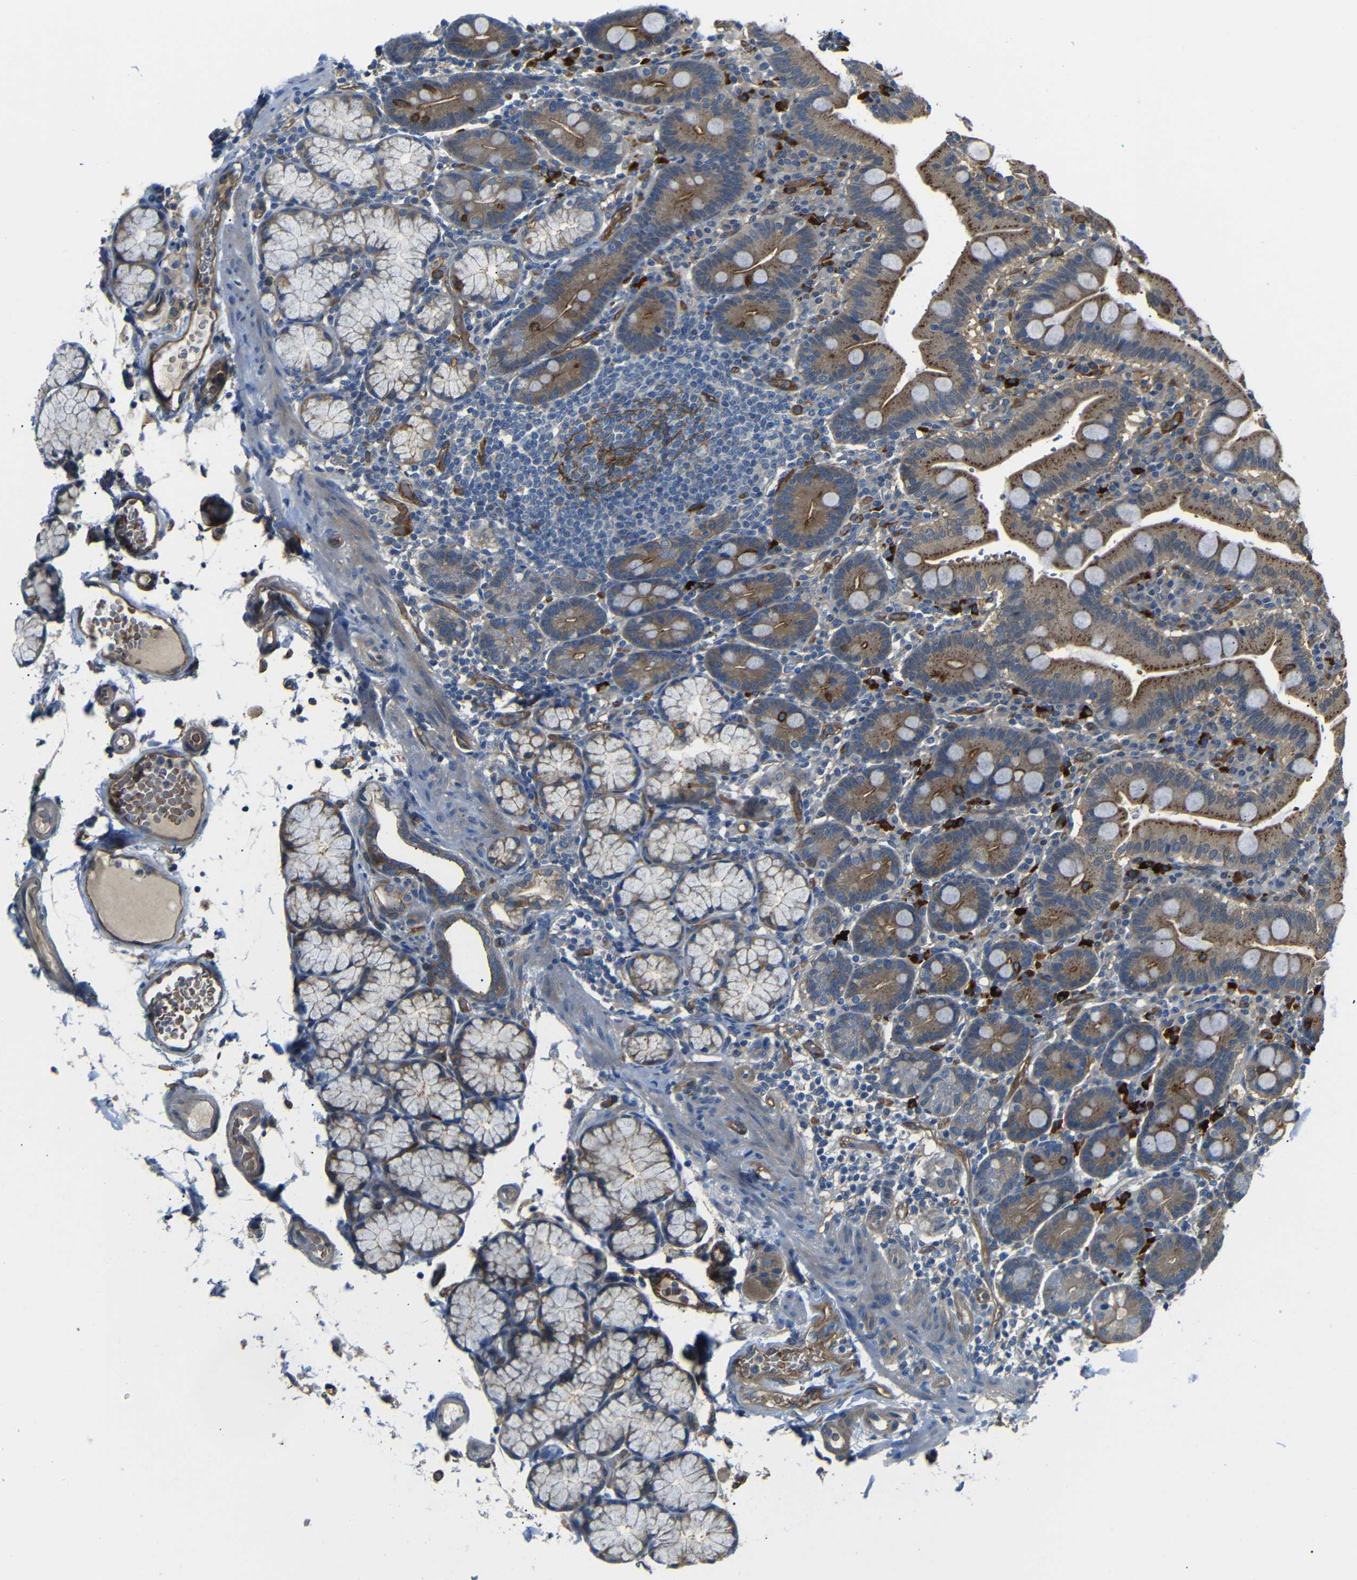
{"staining": {"intensity": "moderate", "quantity": "25%-75%", "location": "cytoplasmic/membranous"}, "tissue": "duodenum", "cell_type": "Glandular cells", "image_type": "normal", "snomed": [{"axis": "morphology", "description": "Normal tissue, NOS"}, {"axis": "topography", "description": "Small intestine, NOS"}], "caption": "An immunohistochemistry image of unremarkable tissue is shown. Protein staining in brown shows moderate cytoplasmic/membranous positivity in duodenum within glandular cells.", "gene": "MYO1B", "patient": {"sex": "female", "age": 71}}